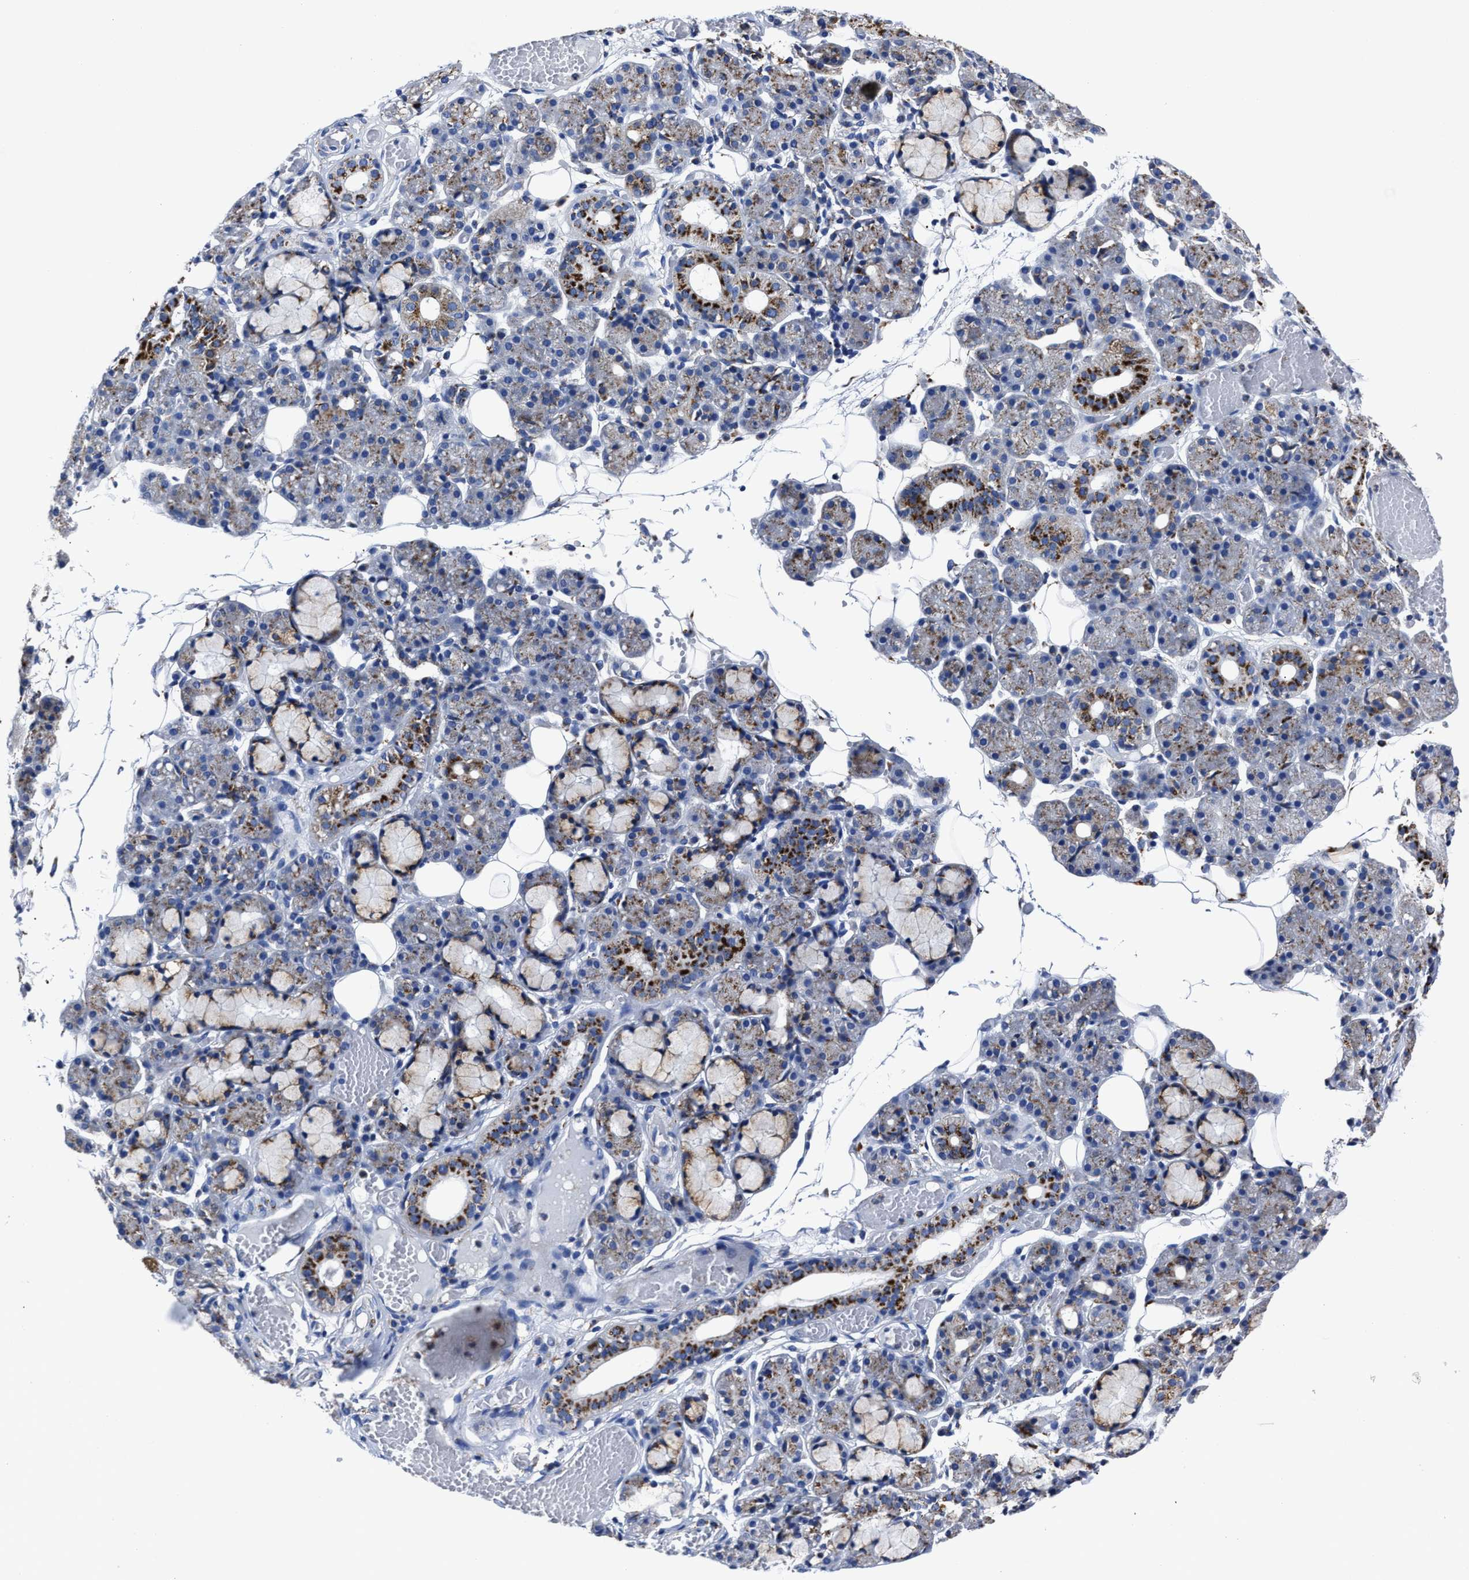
{"staining": {"intensity": "strong", "quantity": "25%-75%", "location": "cytoplasmic/membranous"}, "tissue": "salivary gland", "cell_type": "Glandular cells", "image_type": "normal", "snomed": [{"axis": "morphology", "description": "Normal tissue, NOS"}, {"axis": "topography", "description": "Salivary gland"}], "caption": "Salivary gland stained with immunohistochemistry (IHC) reveals strong cytoplasmic/membranous positivity in approximately 25%-75% of glandular cells. (DAB IHC, brown staining for protein, blue staining for nuclei).", "gene": "LAMTOR4", "patient": {"sex": "male", "age": 63}}